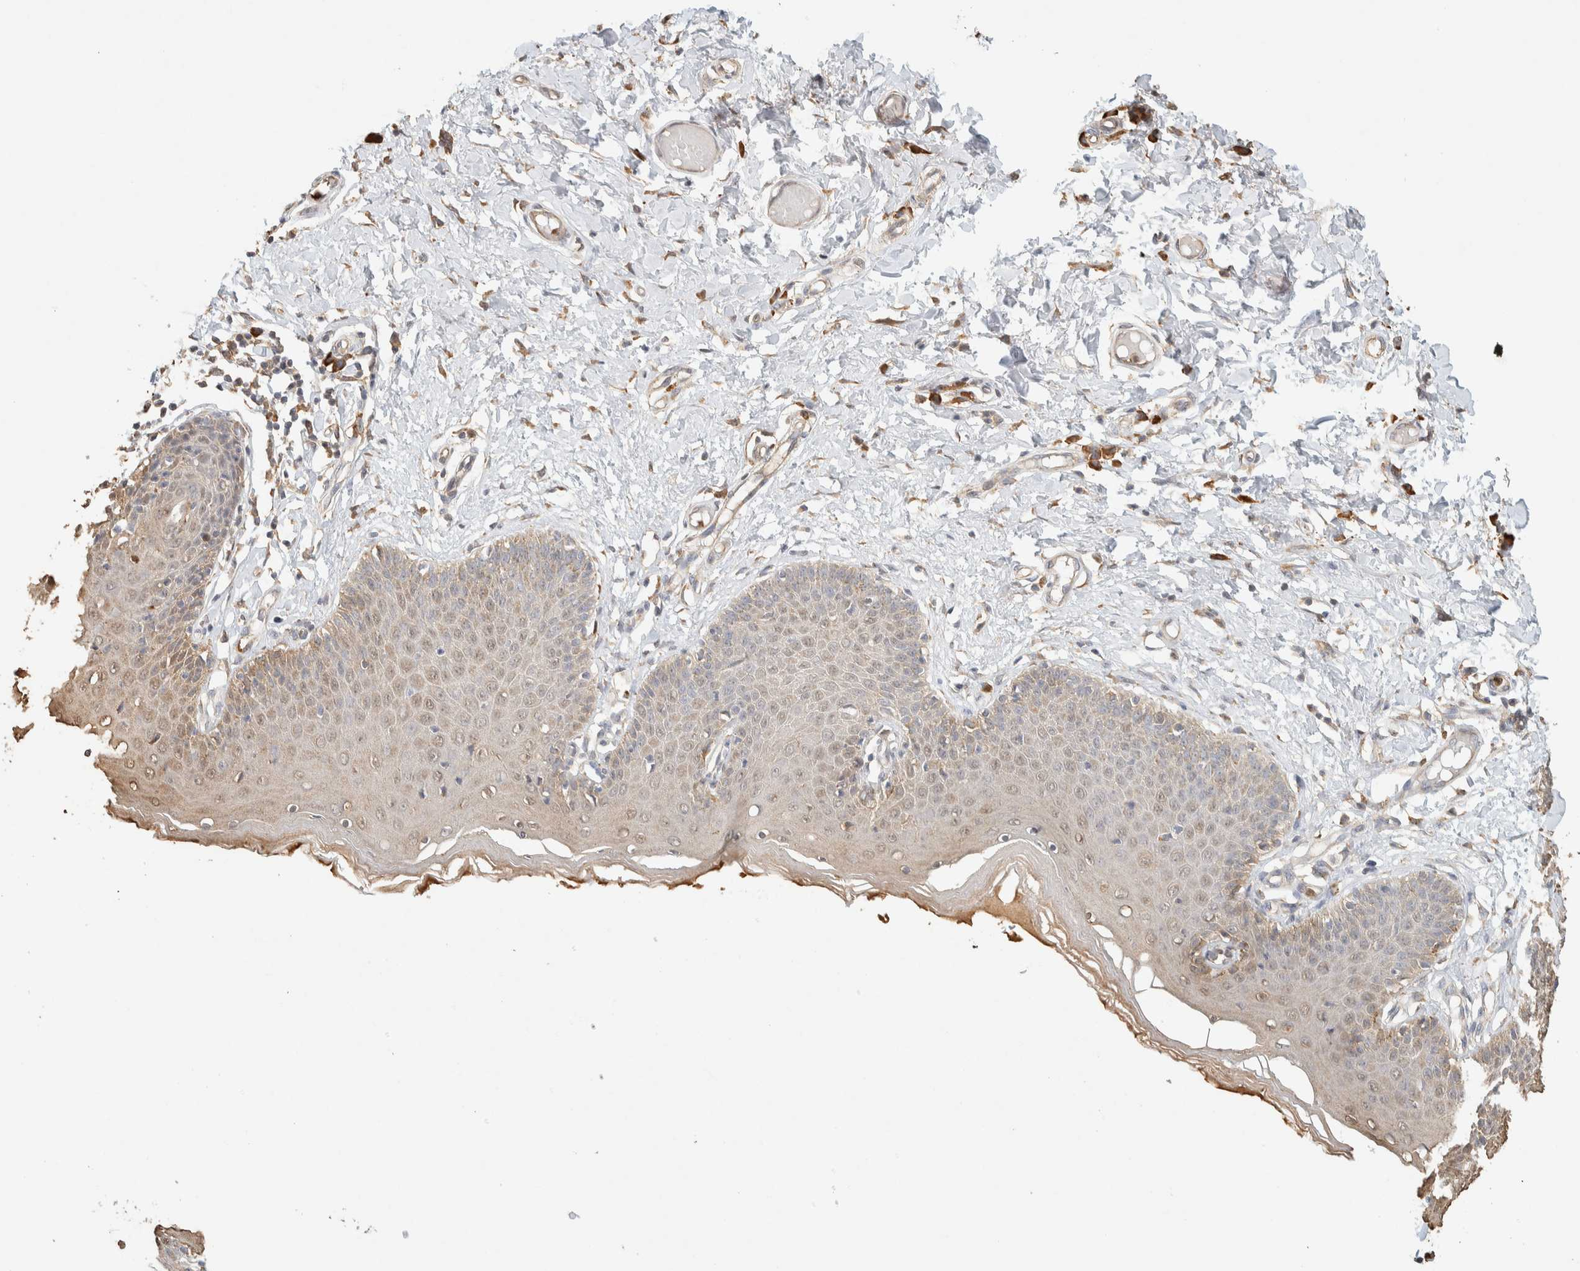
{"staining": {"intensity": "moderate", "quantity": "25%-75%", "location": "cytoplasmic/membranous,nuclear"}, "tissue": "skin", "cell_type": "Epidermal cells", "image_type": "normal", "snomed": [{"axis": "morphology", "description": "Normal tissue, NOS"}, {"axis": "topography", "description": "Vulva"}], "caption": "A high-resolution image shows immunohistochemistry staining of normal skin, which displays moderate cytoplasmic/membranous,nuclear expression in about 25%-75% of epidermal cells. (DAB = brown stain, brightfield microscopy at high magnification).", "gene": "TTC3", "patient": {"sex": "female", "age": 66}}